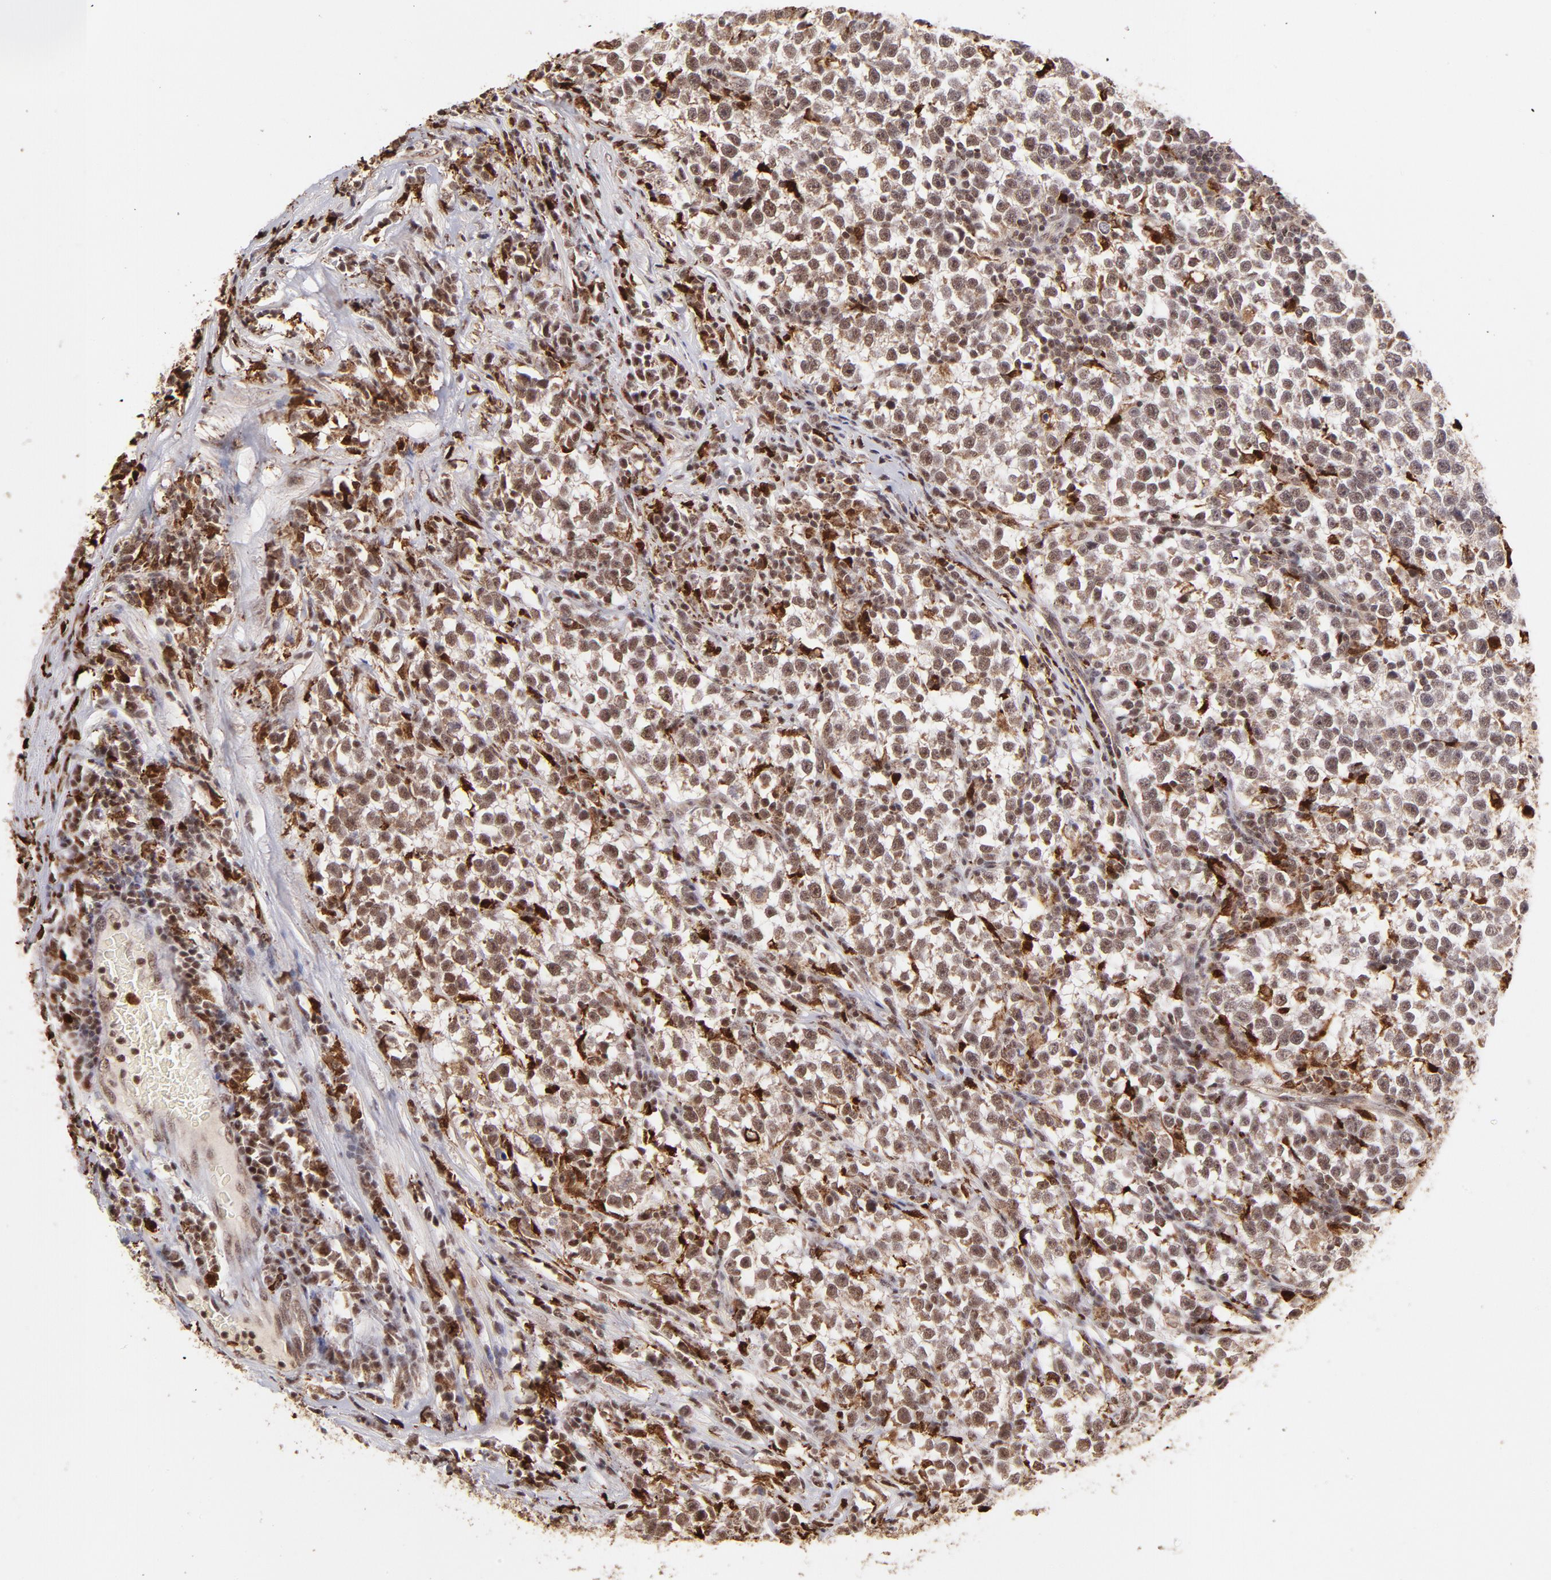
{"staining": {"intensity": "moderate", "quantity": ">75%", "location": "nuclear"}, "tissue": "testis cancer", "cell_type": "Tumor cells", "image_type": "cancer", "snomed": [{"axis": "morphology", "description": "Seminoma, NOS"}, {"axis": "topography", "description": "Testis"}], "caption": "Protein expression analysis of human testis cancer (seminoma) reveals moderate nuclear expression in about >75% of tumor cells.", "gene": "ZFX", "patient": {"sex": "male", "age": 43}}